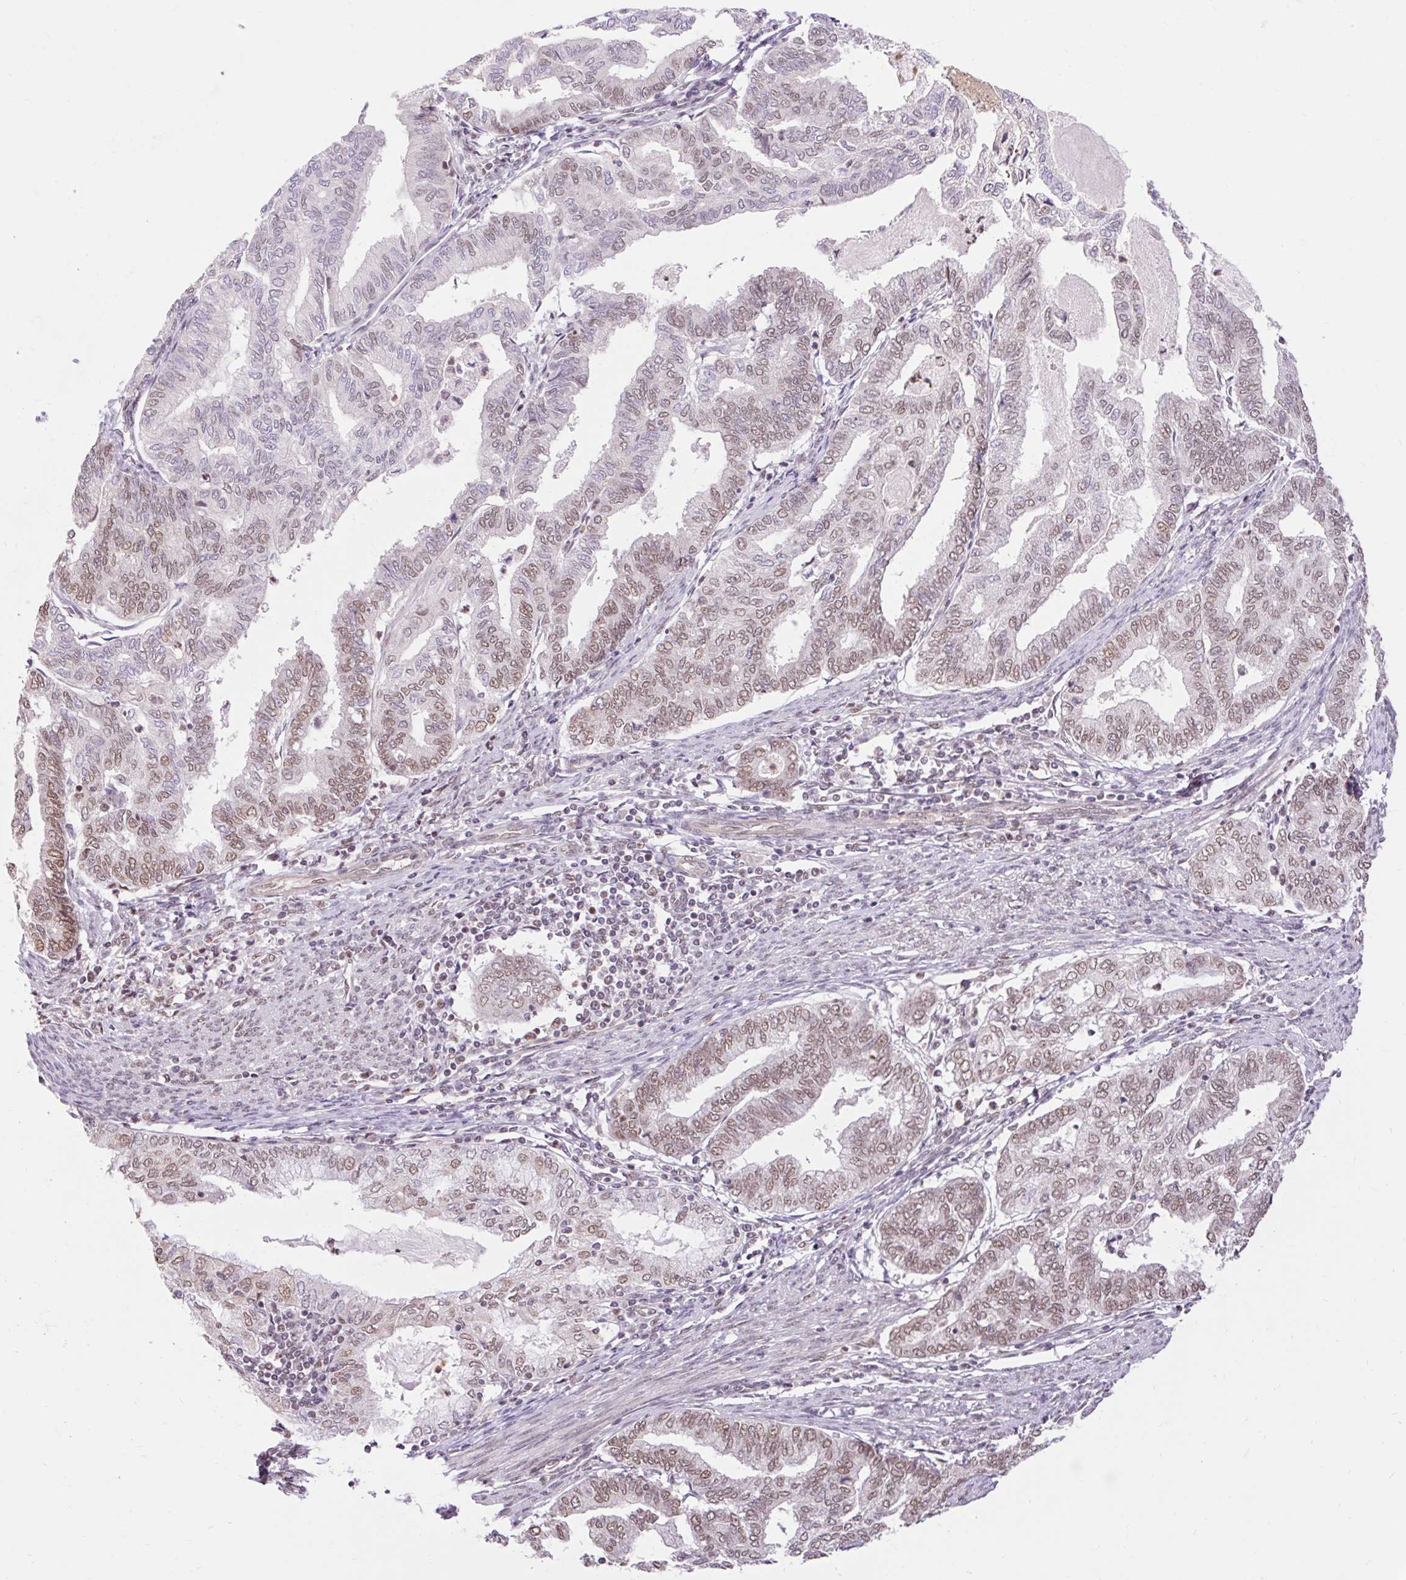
{"staining": {"intensity": "moderate", "quantity": ">75%", "location": "nuclear"}, "tissue": "endometrial cancer", "cell_type": "Tumor cells", "image_type": "cancer", "snomed": [{"axis": "morphology", "description": "Adenocarcinoma, NOS"}, {"axis": "topography", "description": "Endometrium"}], "caption": "Tumor cells reveal medium levels of moderate nuclear staining in approximately >75% of cells in endometrial adenocarcinoma.", "gene": "NPIPB12", "patient": {"sex": "female", "age": 79}}